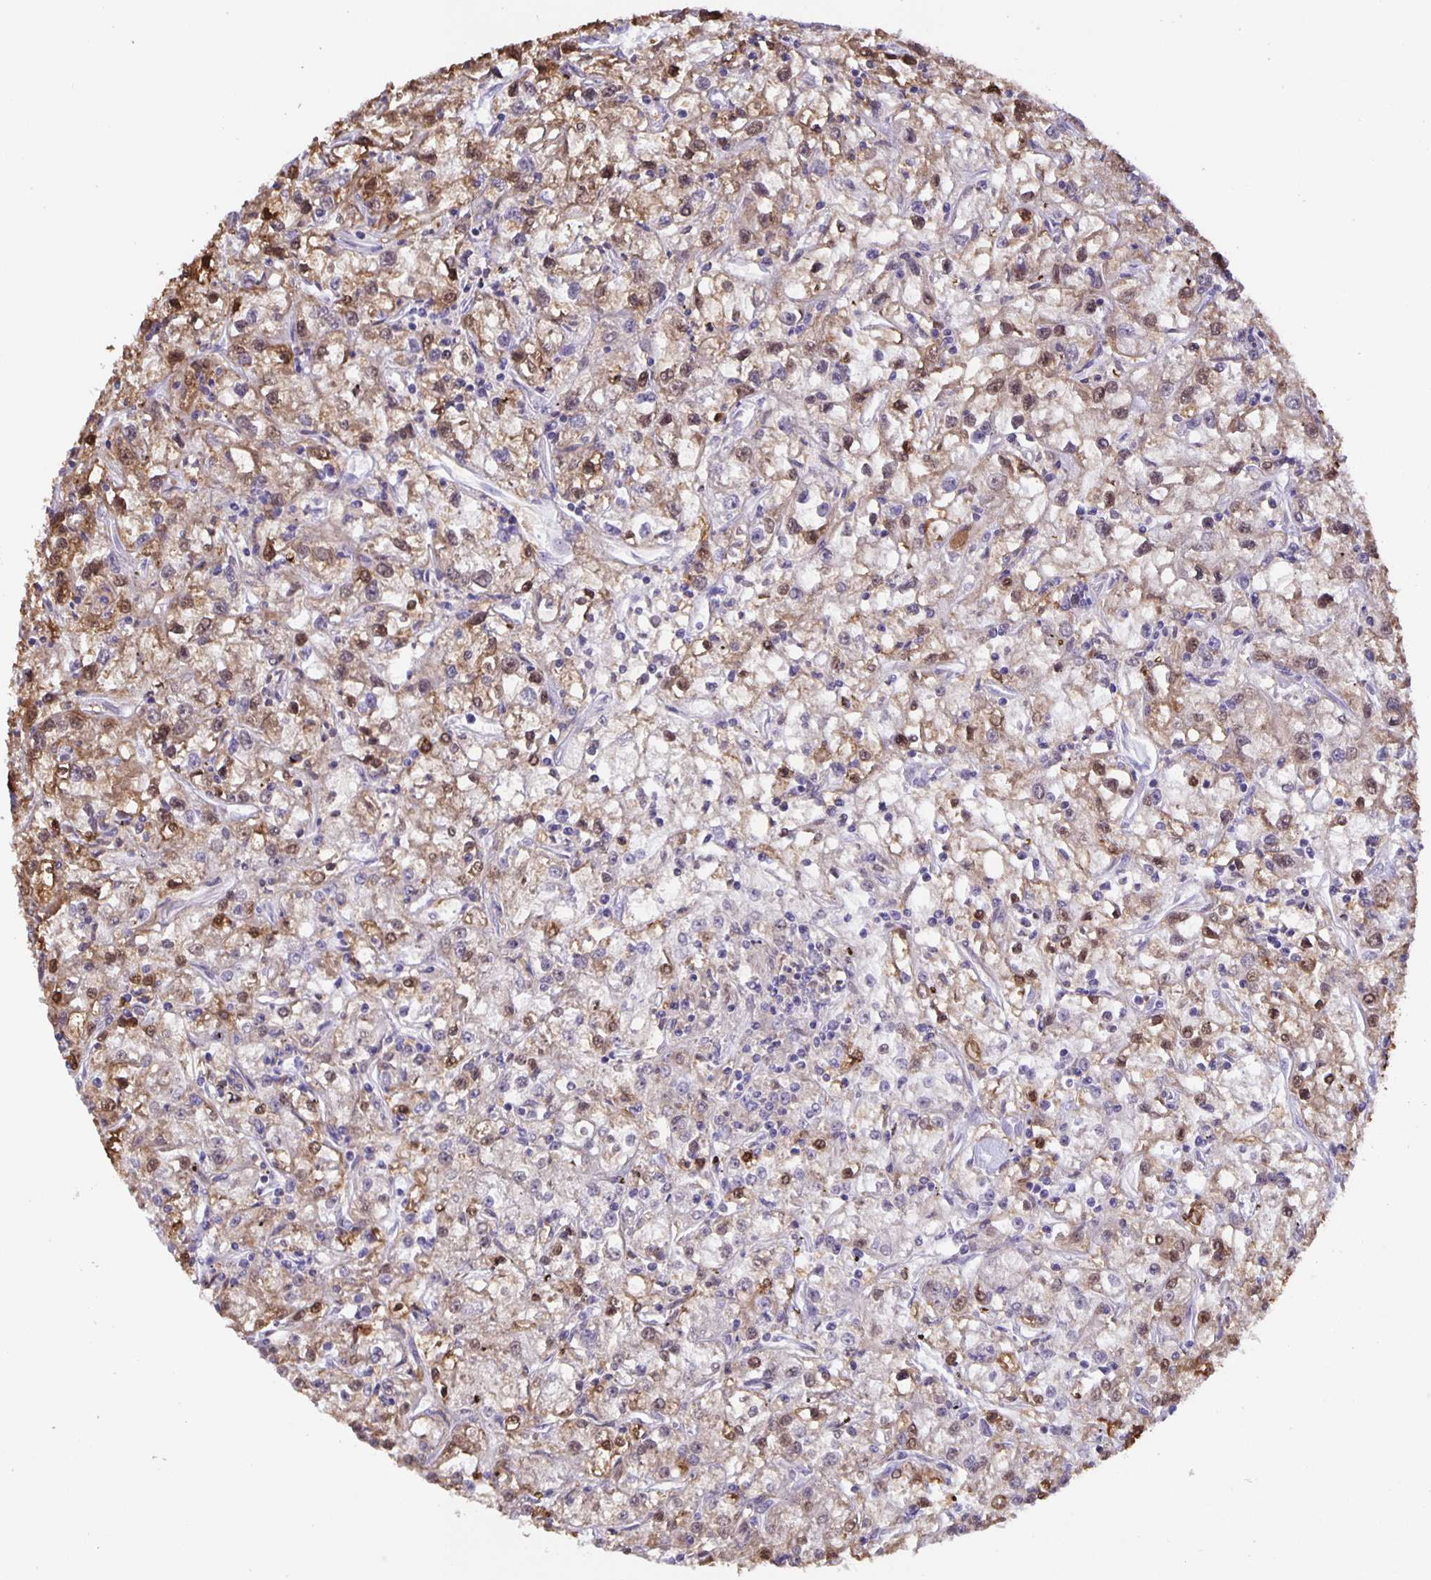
{"staining": {"intensity": "moderate", "quantity": ">75%", "location": "cytoplasmic/membranous"}, "tissue": "renal cancer", "cell_type": "Tumor cells", "image_type": "cancer", "snomed": [{"axis": "morphology", "description": "Adenocarcinoma, NOS"}, {"axis": "topography", "description": "Kidney"}], "caption": "The histopathology image reveals staining of renal adenocarcinoma, revealing moderate cytoplasmic/membranous protein expression (brown color) within tumor cells. (IHC, brightfield microscopy, high magnification).", "gene": "MARCHF6", "patient": {"sex": "female", "age": 59}}